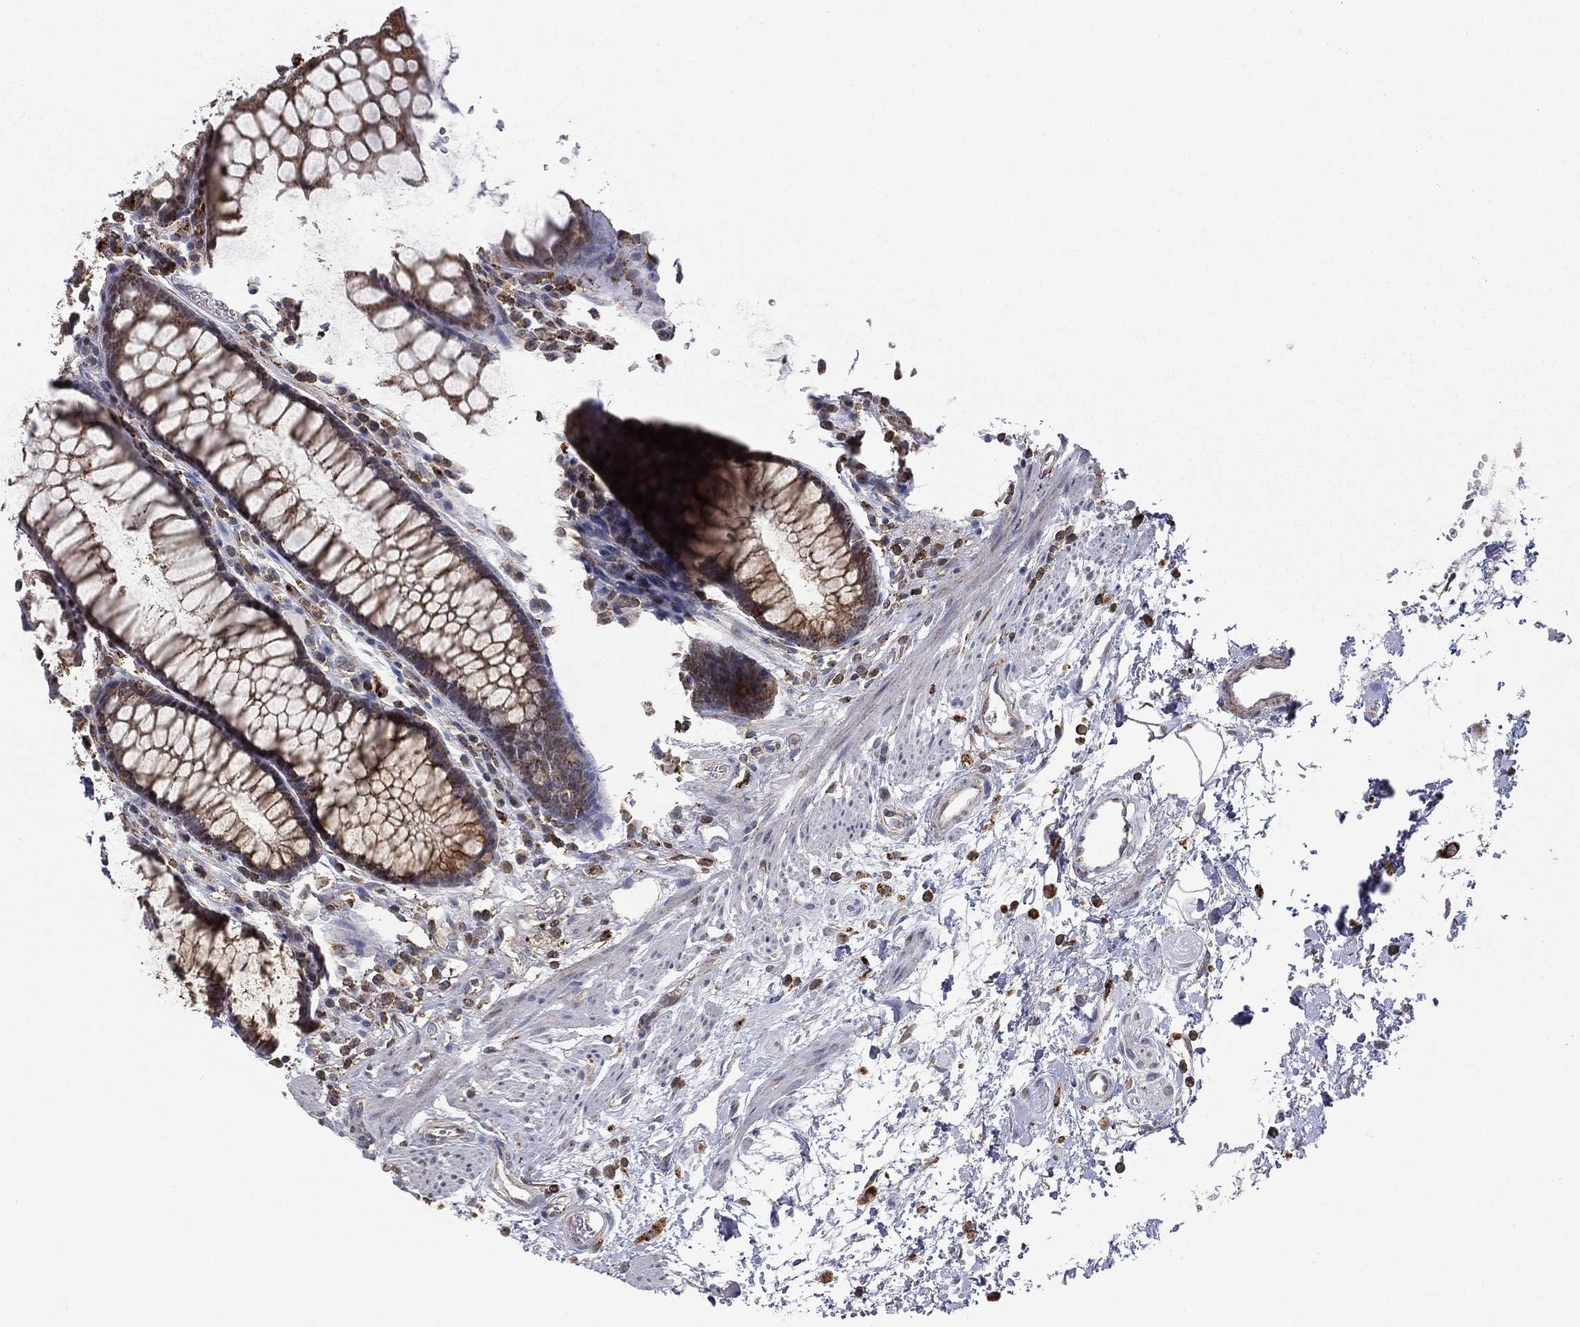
{"staining": {"intensity": "strong", "quantity": ">75%", "location": "cytoplasmic/membranous"}, "tissue": "rectum", "cell_type": "Glandular cells", "image_type": "normal", "snomed": [{"axis": "morphology", "description": "Normal tissue, NOS"}, {"axis": "topography", "description": "Rectum"}], "caption": "Immunohistochemistry histopathology image of benign rectum stained for a protein (brown), which reveals high levels of strong cytoplasmic/membranous staining in about >75% of glandular cells.", "gene": "RIN3", "patient": {"sex": "female", "age": 68}}